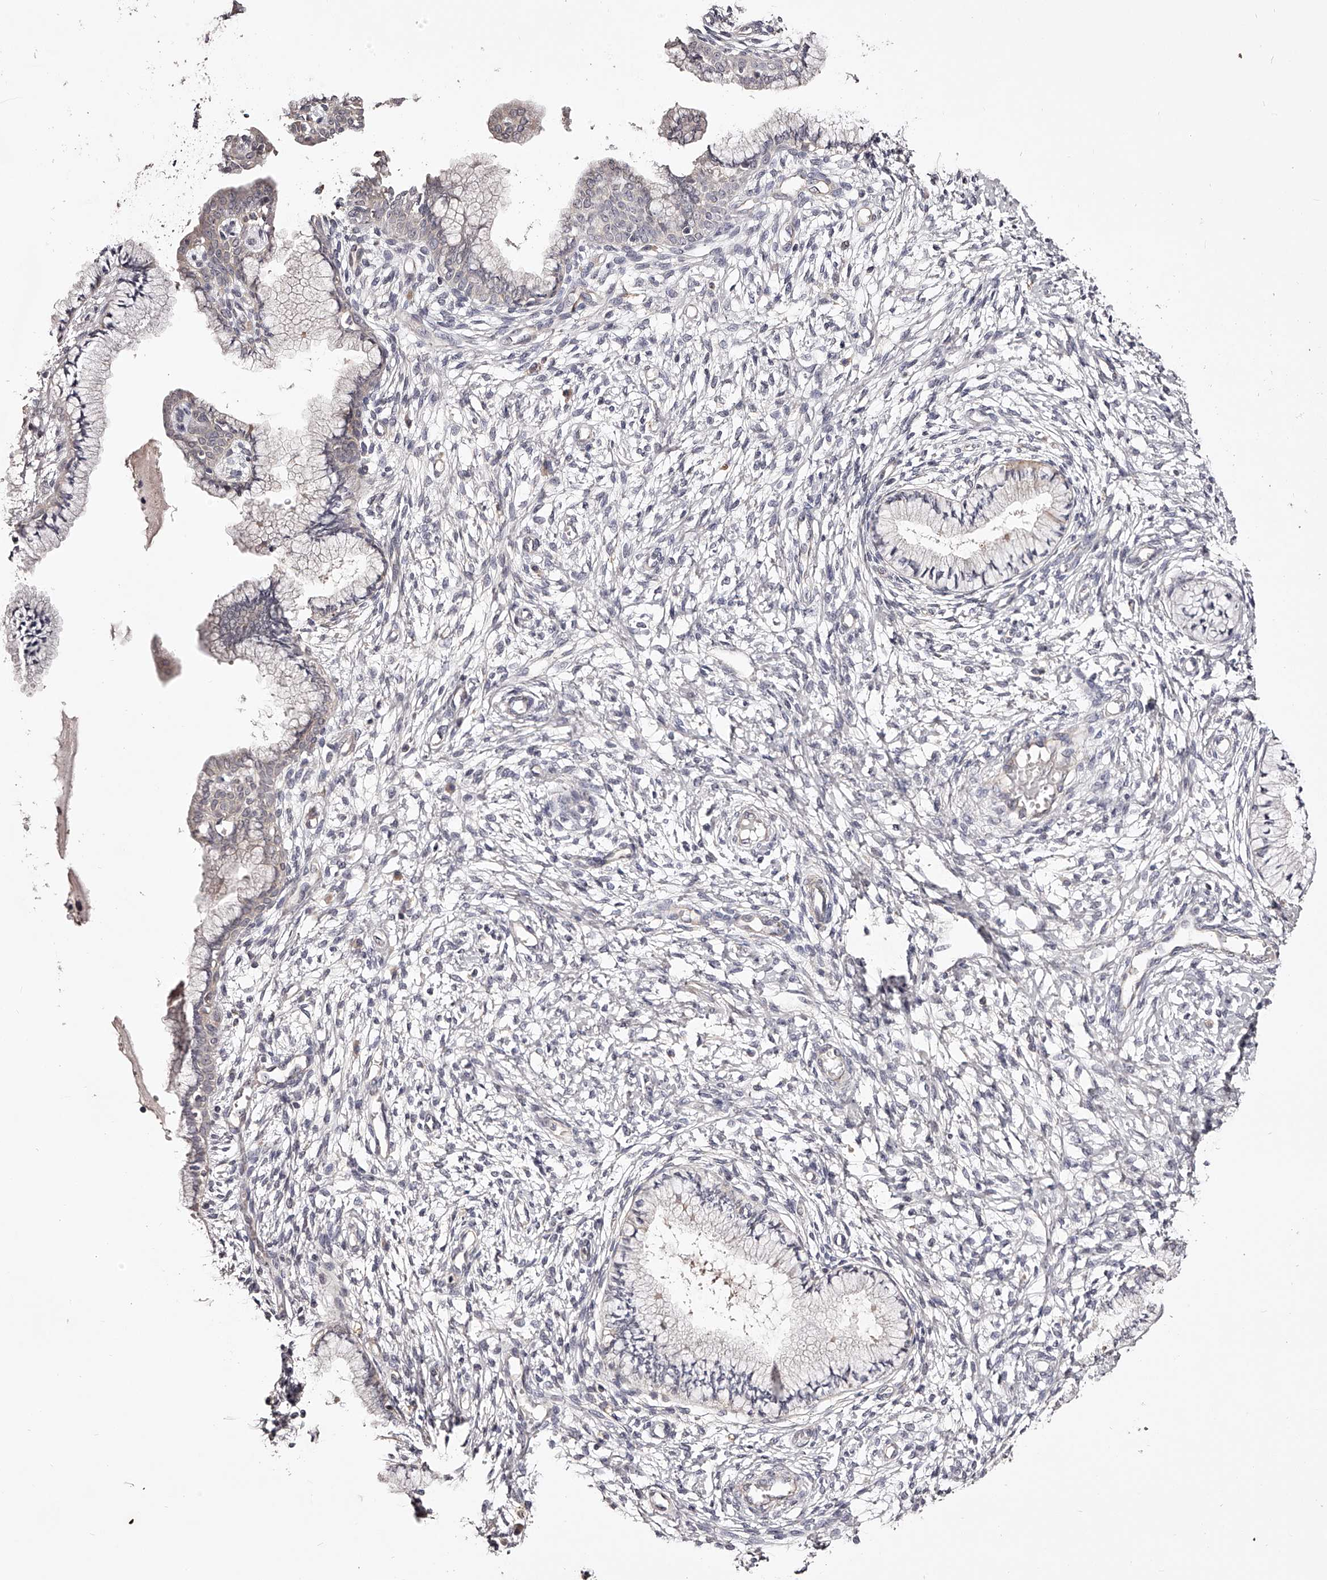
{"staining": {"intensity": "weak", "quantity": "<25%", "location": "cytoplasmic/membranous"}, "tissue": "cervix", "cell_type": "Glandular cells", "image_type": "normal", "snomed": [{"axis": "morphology", "description": "Normal tissue, NOS"}, {"axis": "topography", "description": "Cervix"}], "caption": "A high-resolution histopathology image shows immunohistochemistry (IHC) staining of benign cervix, which shows no significant positivity in glandular cells.", "gene": "ODF2L", "patient": {"sex": "female", "age": 36}}